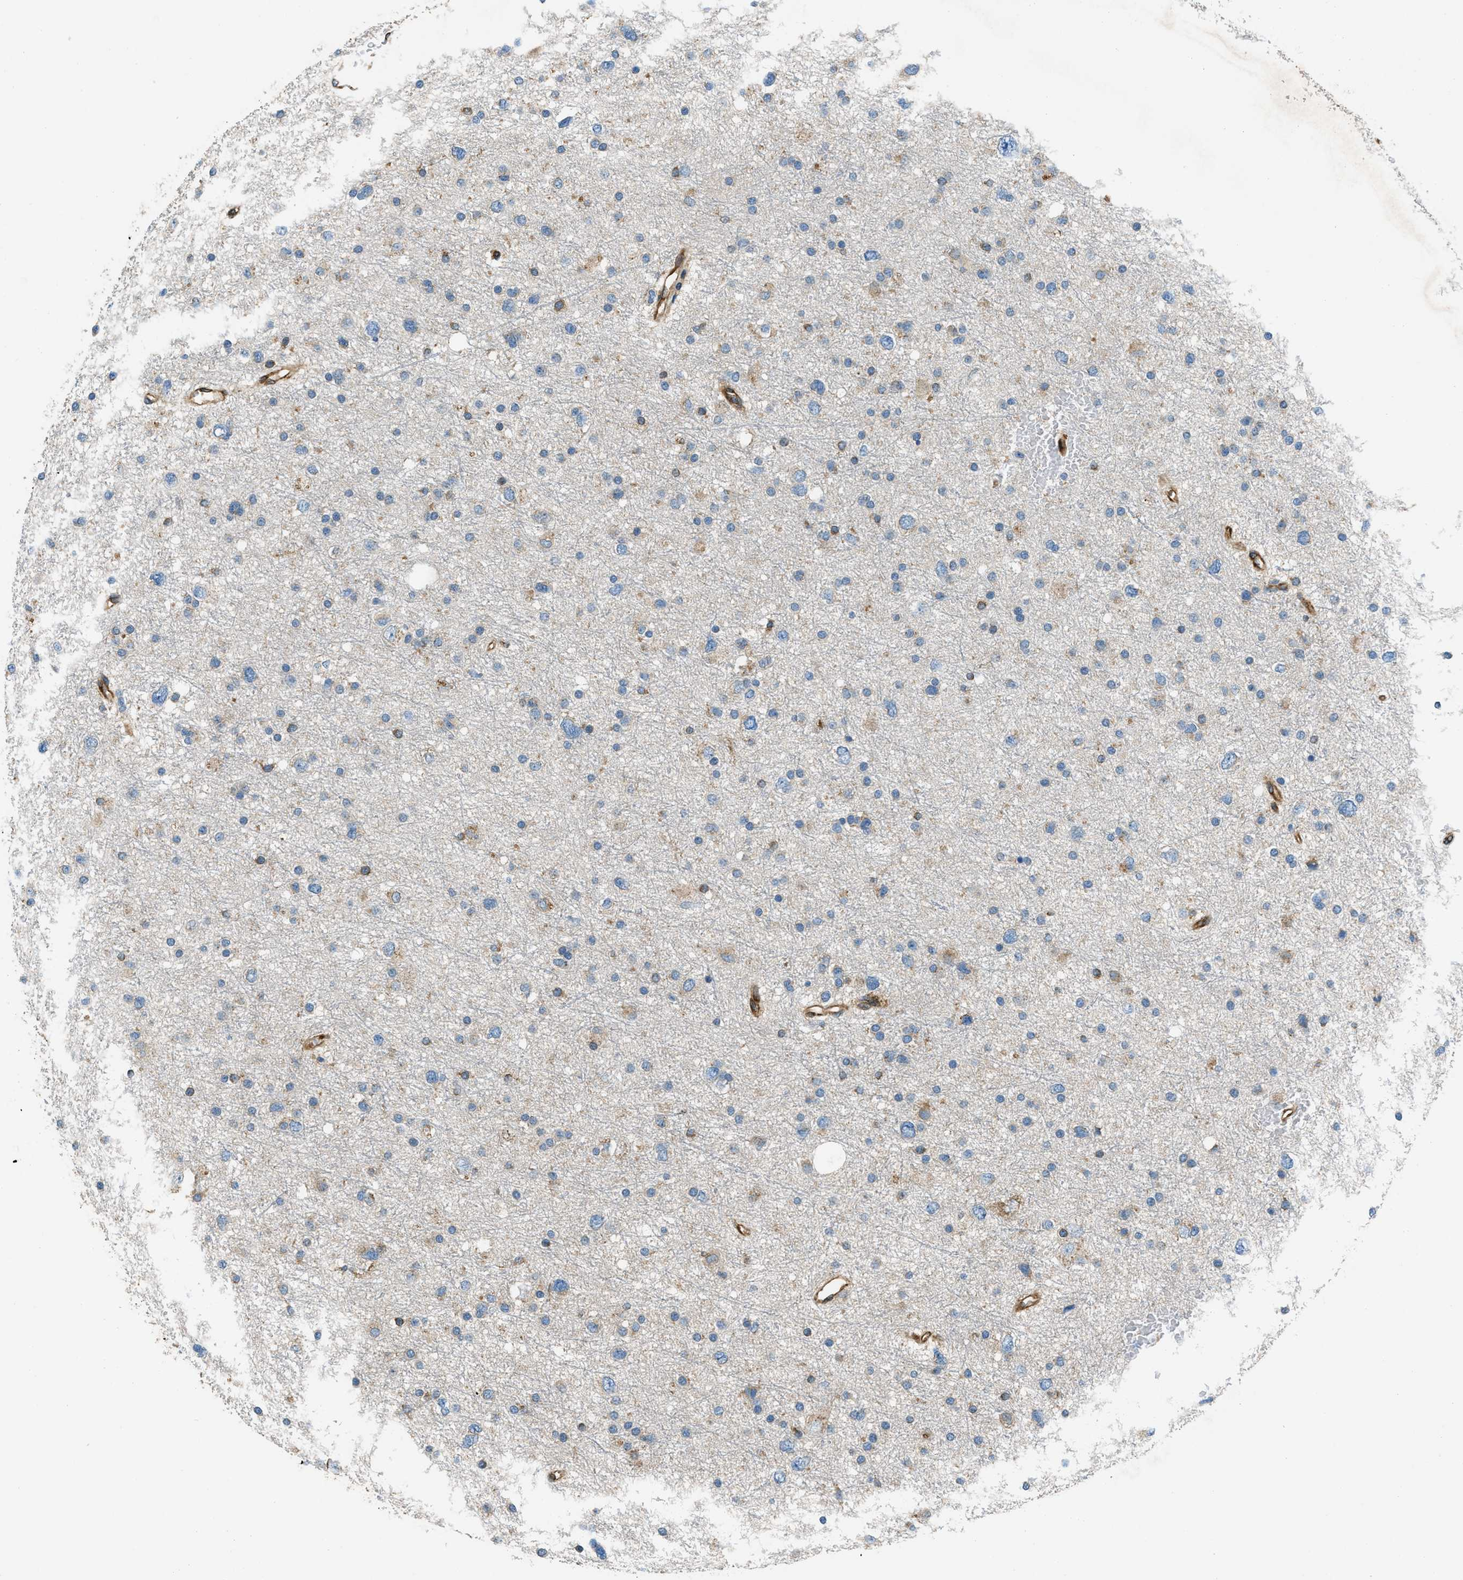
{"staining": {"intensity": "weak", "quantity": "<25%", "location": "cytoplasmic/membranous"}, "tissue": "glioma", "cell_type": "Tumor cells", "image_type": "cancer", "snomed": [{"axis": "morphology", "description": "Glioma, malignant, Low grade"}, {"axis": "topography", "description": "Brain"}], "caption": "This photomicrograph is of glioma stained with immunohistochemistry (IHC) to label a protein in brown with the nuclei are counter-stained blue. There is no positivity in tumor cells.", "gene": "GIMAP8", "patient": {"sex": "female", "age": 37}}